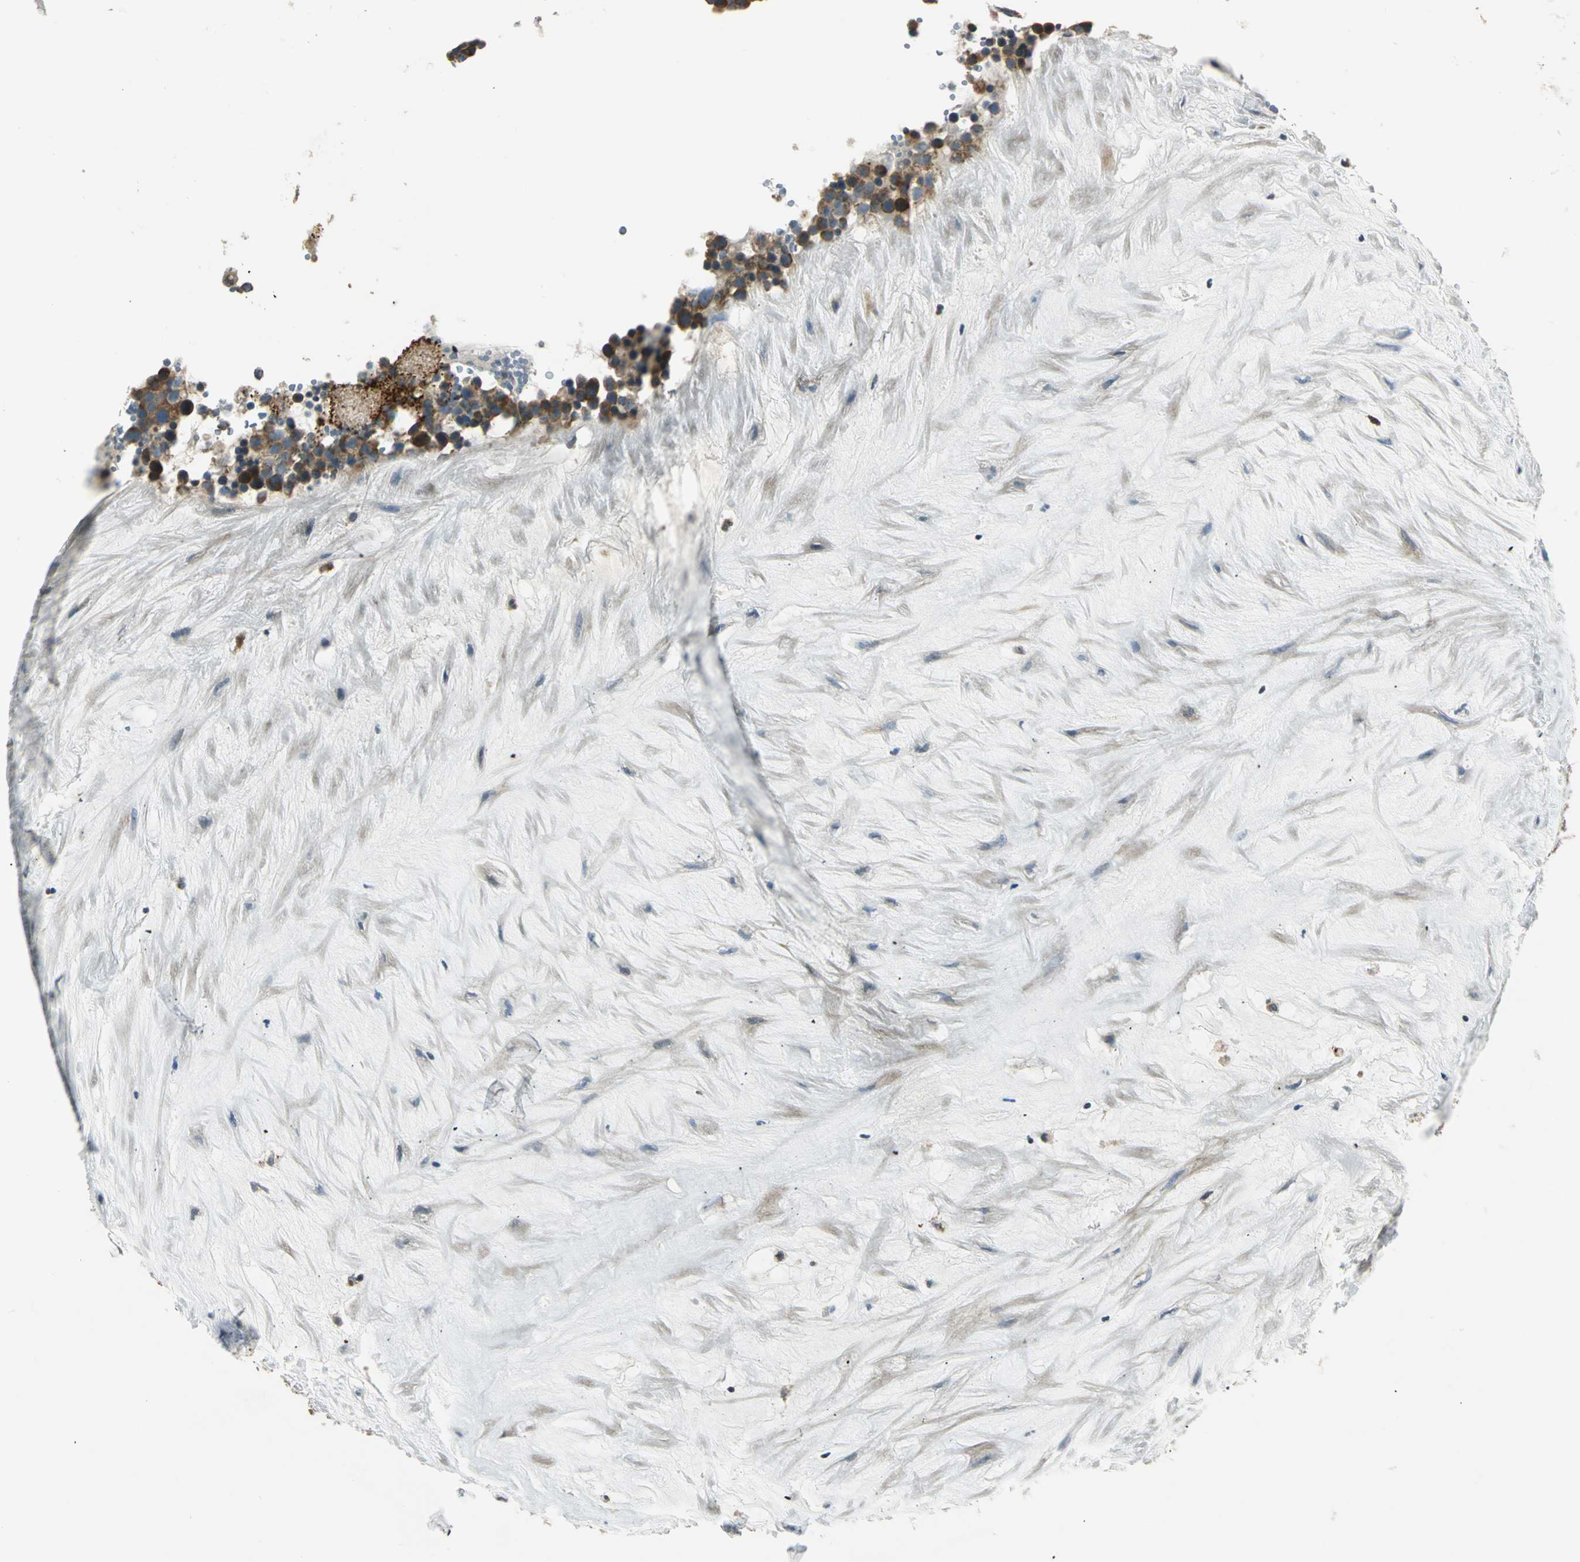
{"staining": {"intensity": "strong", "quantity": ">75%", "location": "cytoplasmic/membranous"}, "tissue": "testis cancer", "cell_type": "Tumor cells", "image_type": "cancer", "snomed": [{"axis": "morphology", "description": "Seminoma, NOS"}, {"axis": "topography", "description": "Testis"}], "caption": "Testis seminoma stained for a protein exhibits strong cytoplasmic/membranous positivity in tumor cells.", "gene": "USP40", "patient": {"sex": "male", "age": 71}}